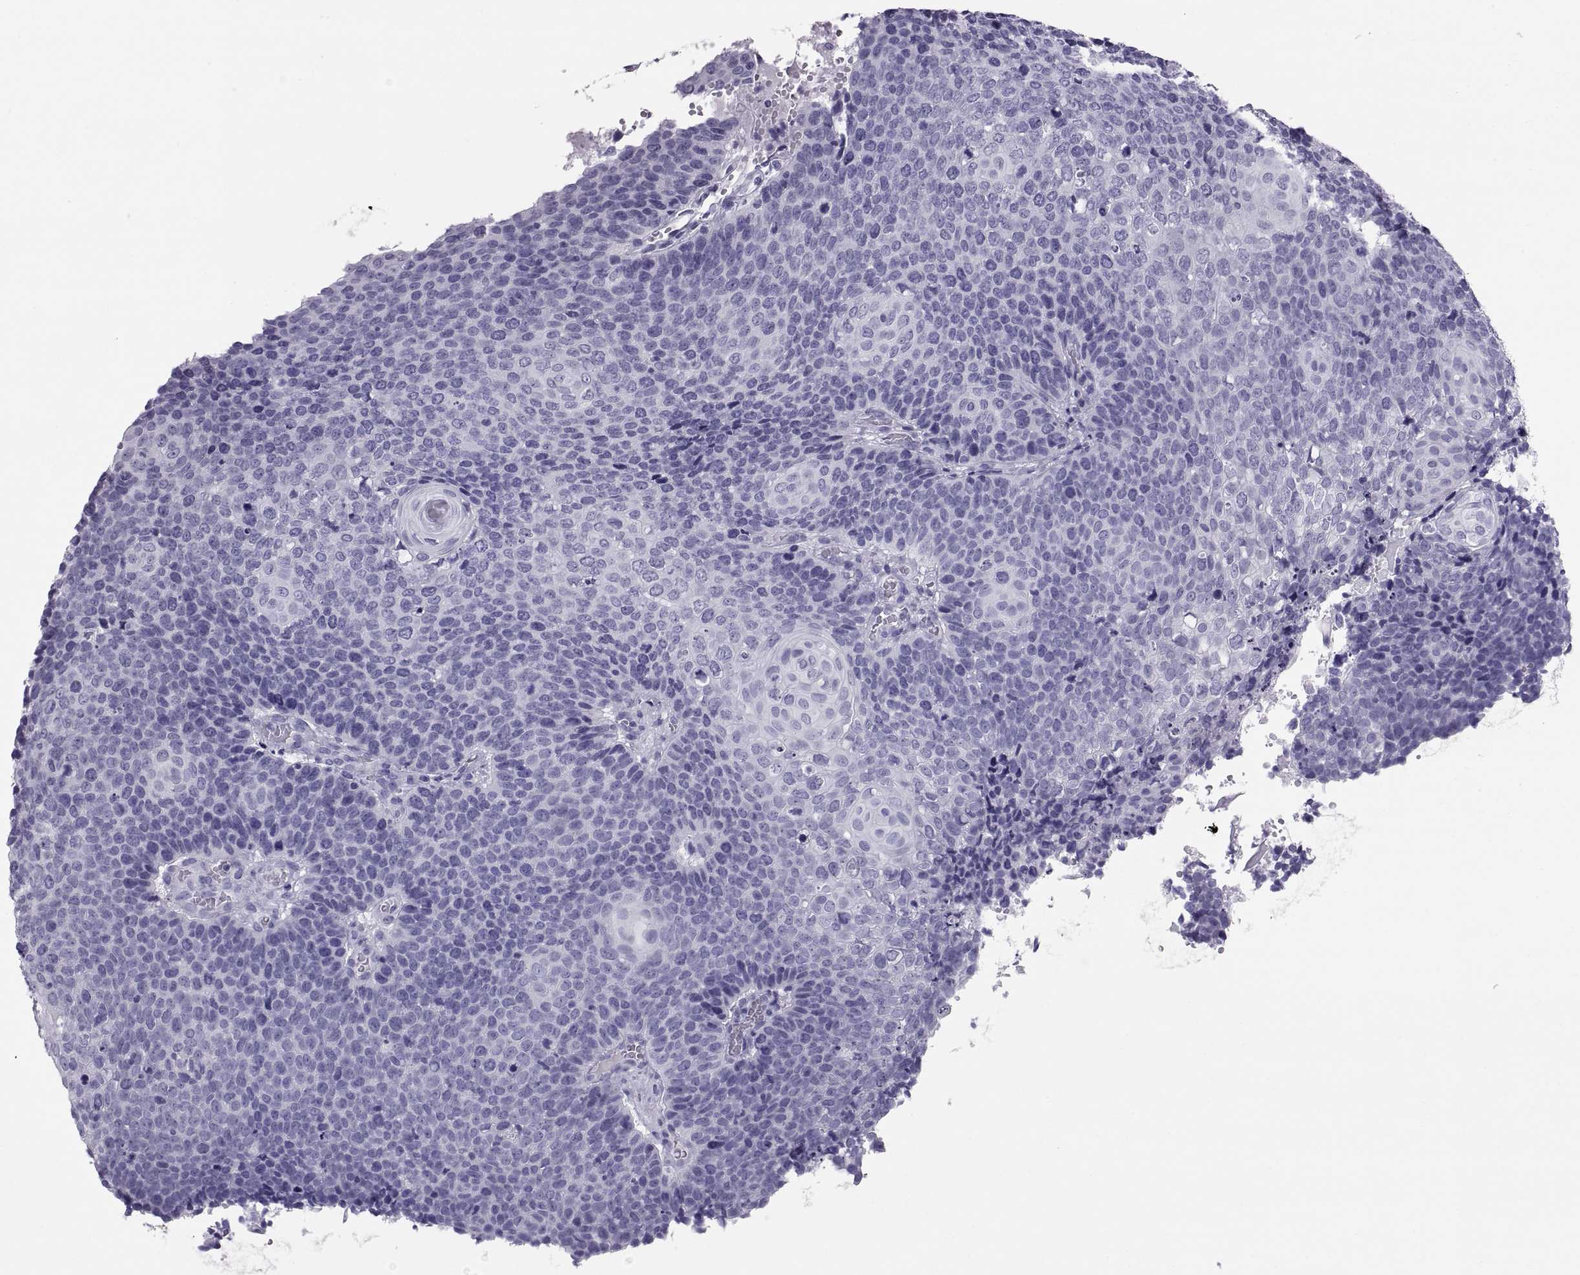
{"staining": {"intensity": "negative", "quantity": "none", "location": "none"}, "tissue": "cervical cancer", "cell_type": "Tumor cells", "image_type": "cancer", "snomed": [{"axis": "morphology", "description": "Squamous cell carcinoma, NOS"}, {"axis": "topography", "description": "Cervix"}], "caption": "An image of human cervical squamous cell carcinoma is negative for staining in tumor cells. Brightfield microscopy of immunohistochemistry (IHC) stained with DAB (brown) and hematoxylin (blue), captured at high magnification.", "gene": "CT47A10", "patient": {"sex": "female", "age": 39}}